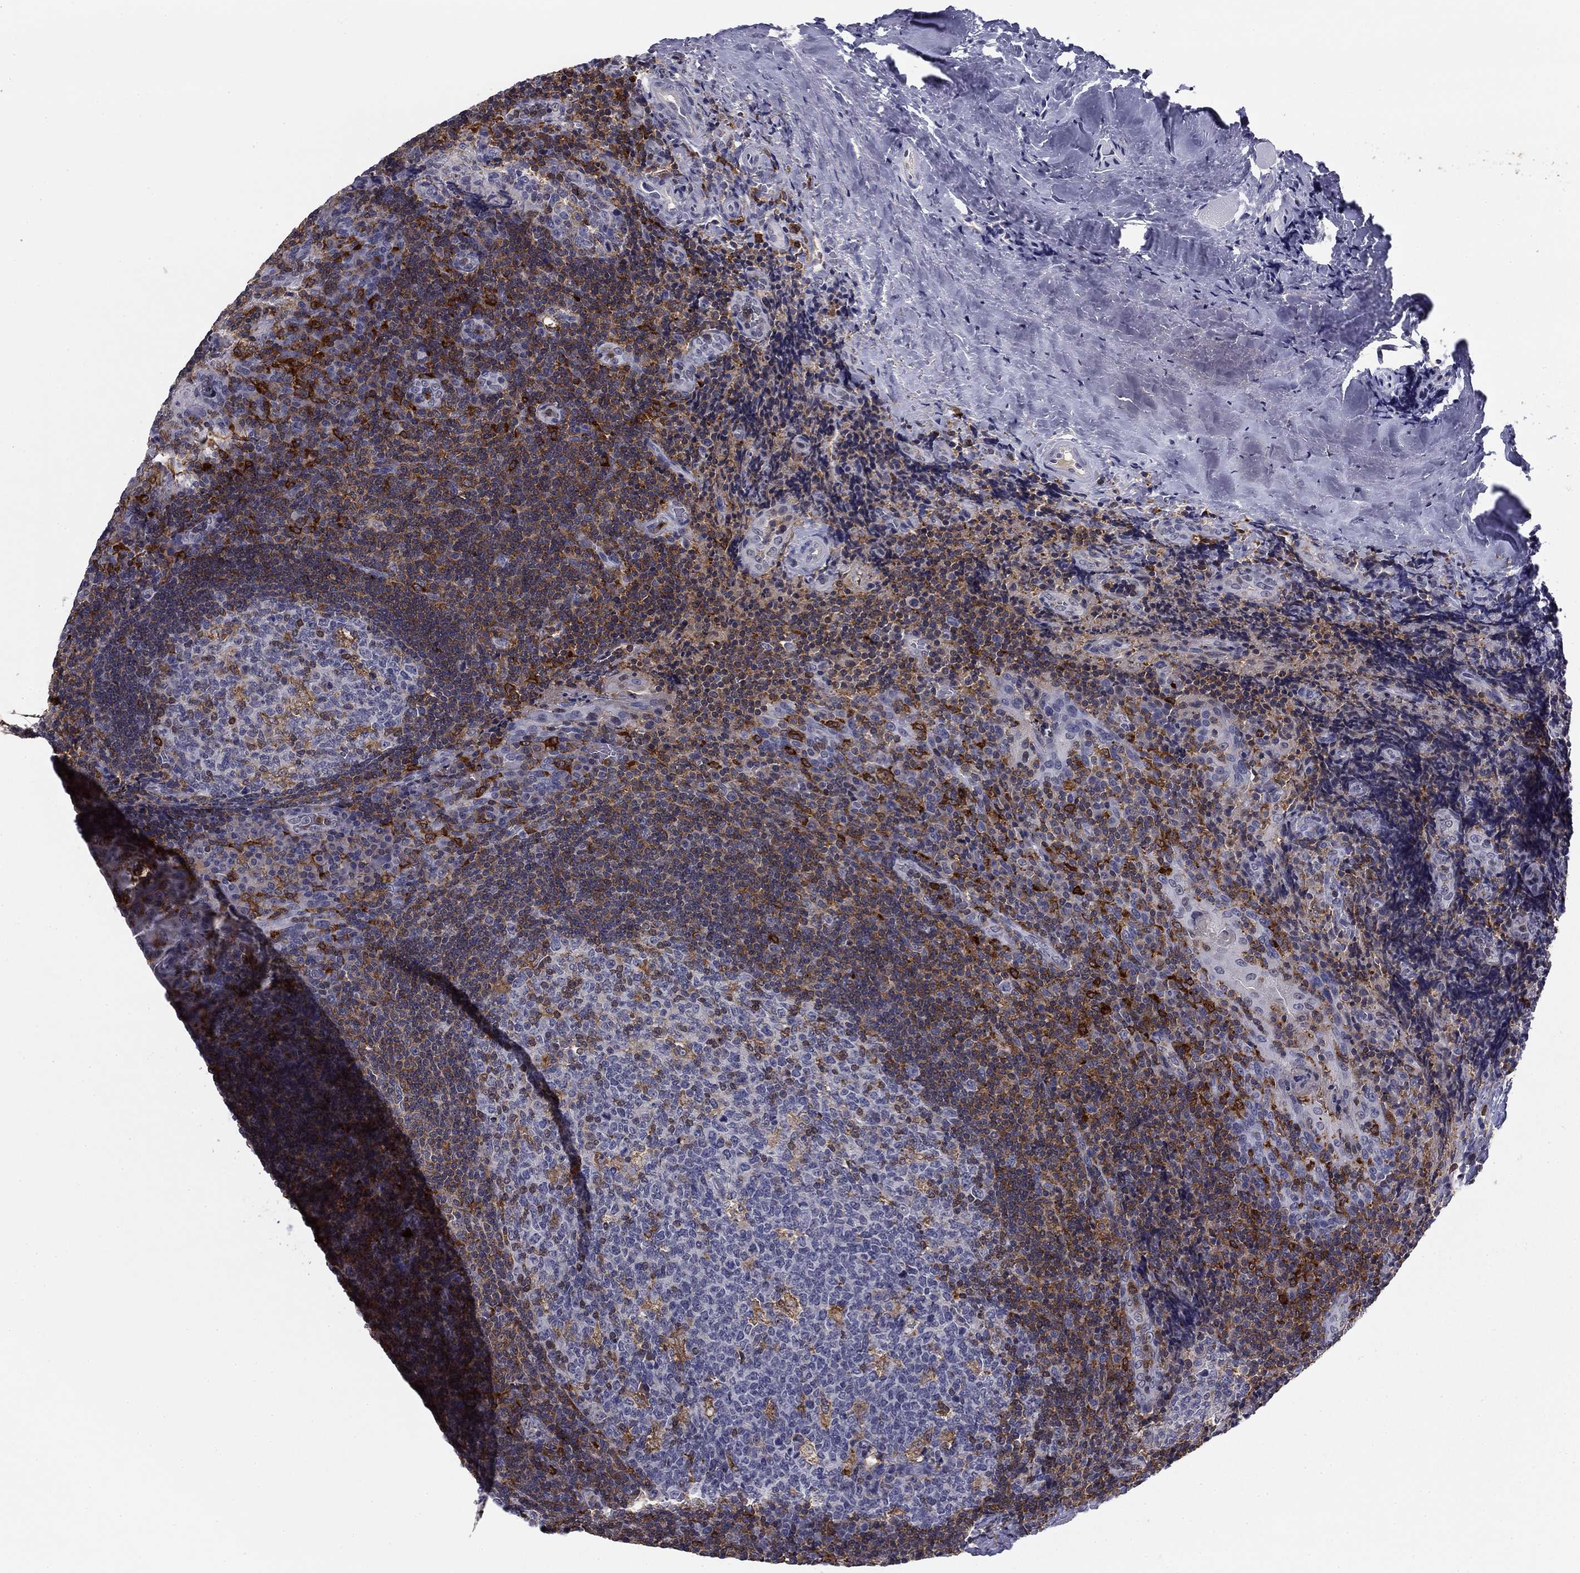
{"staining": {"intensity": "moderate", "quantity": "<25%", "location": "cytoplasmic/membranous"}, "tissue": "tonsil", "cell_type": "Germinal center cells", "image_type": "normal", "snomed": [{"axis": "morphology", "description": "Normal tissue, NOS"}, {"axis": "topography", "description": "Tonsil"}], "caption": "Protein staining displays moderate cytoplasmic/membranous staining in about <25% of germinal center cells in benign tonsil. The staining was performed using DAB (3,3'-diaminobenzidine), with brown indicating positive protein expression. Nuclei are stained blue with hematoxylin.", "gene": "PLCB2", "patient": {"sex": "male", "age": 17}}